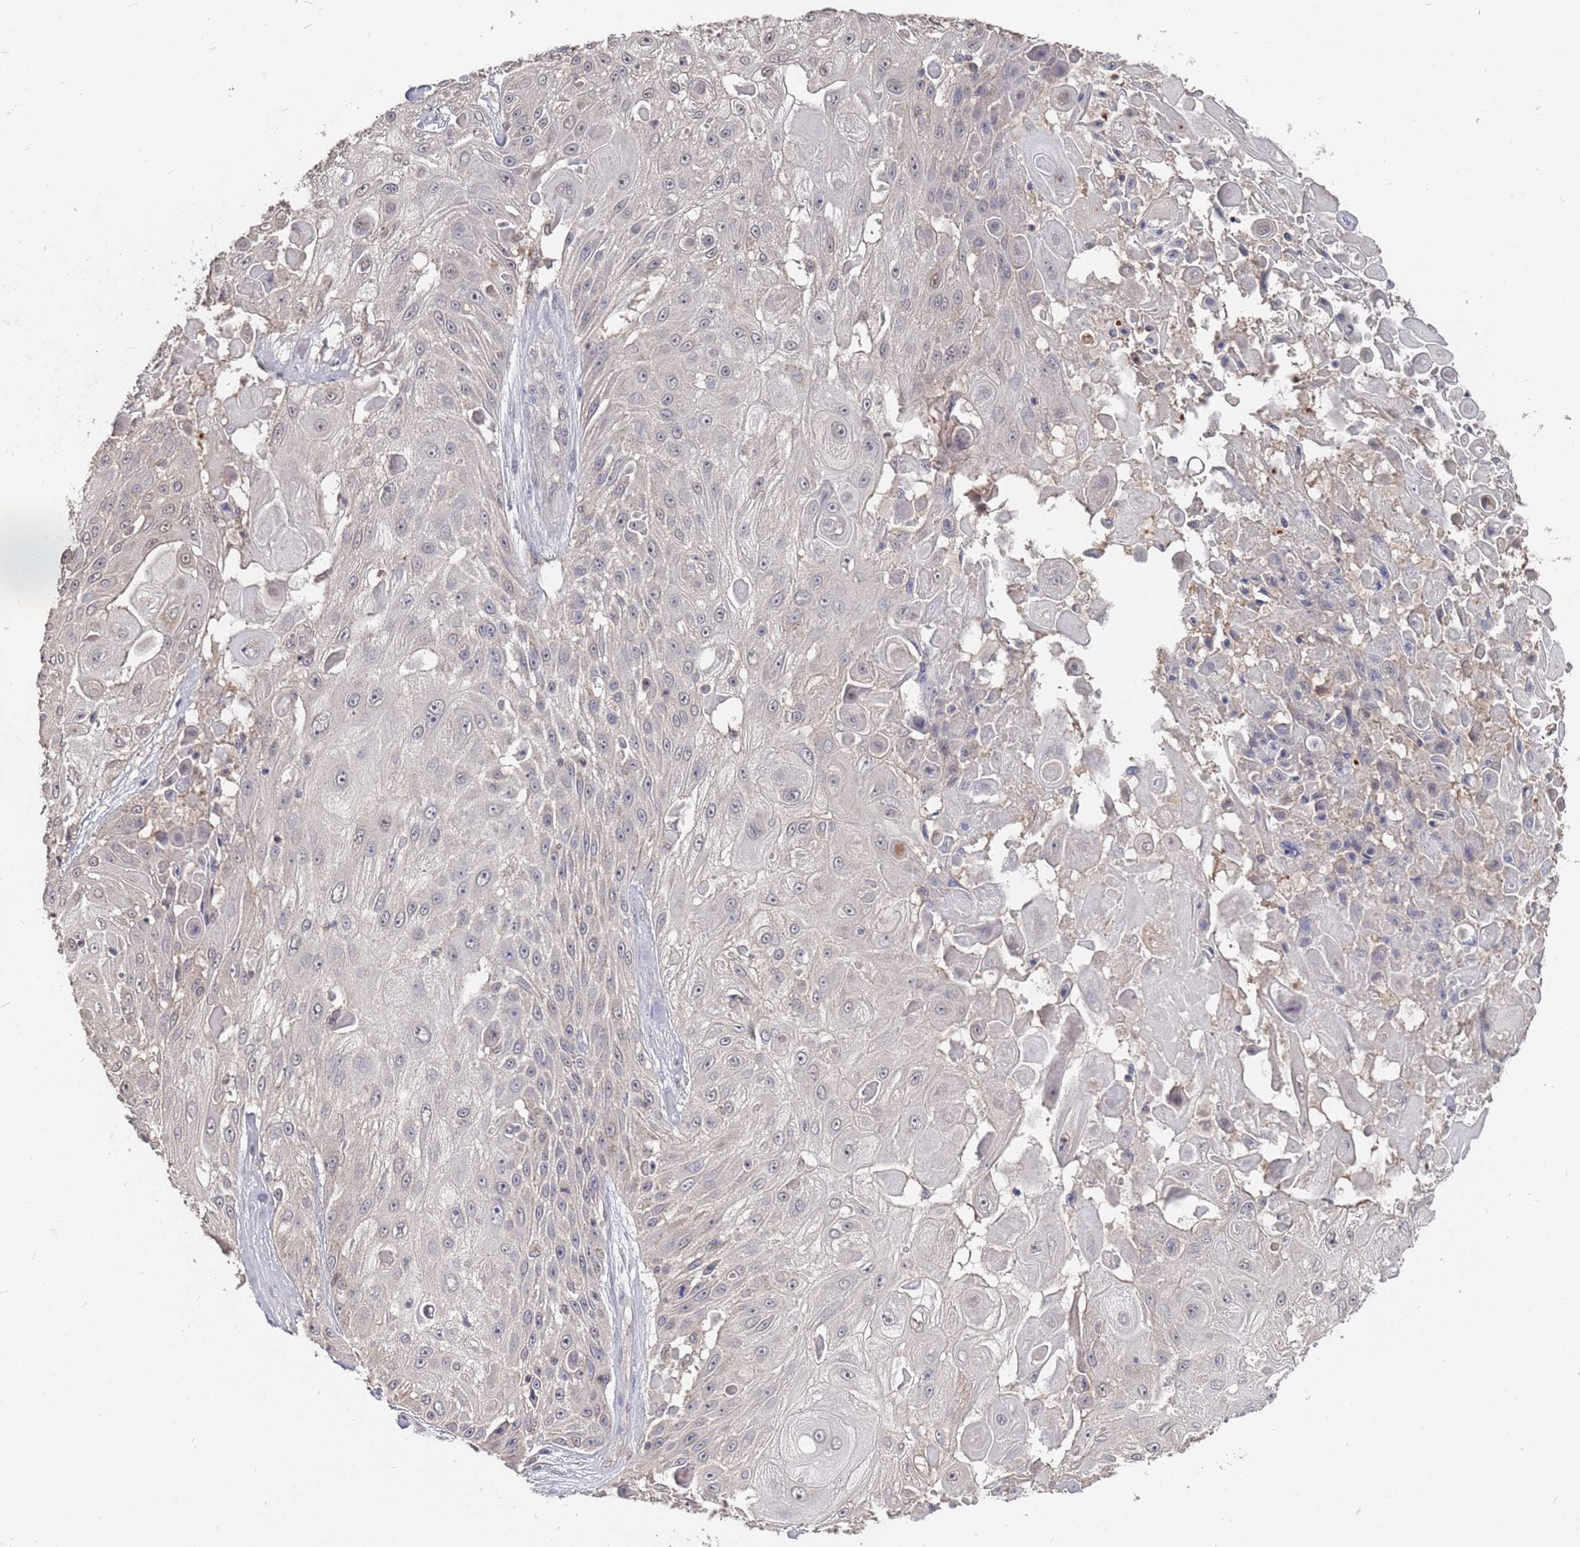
{"staining": {"intensity": "weak", "quantity": "<25%", "location": "cytoplasmic/membranous,nuclear"}, "tissue": "skin cancer", "cell_type": "Tumor cells", "image_type": "cancer", "snomed": [{"axis": "morphology", "description": "Squamous cell carcinoma, NOS"}, {"axis": "topography", "description": "Skin"}], "caption": "Tumor cells show no significant protein expression in skin cancer (squamous cell carcinoma).", "gene": "TCEANC2", "patient": {"sex": "female", "age": 86}}